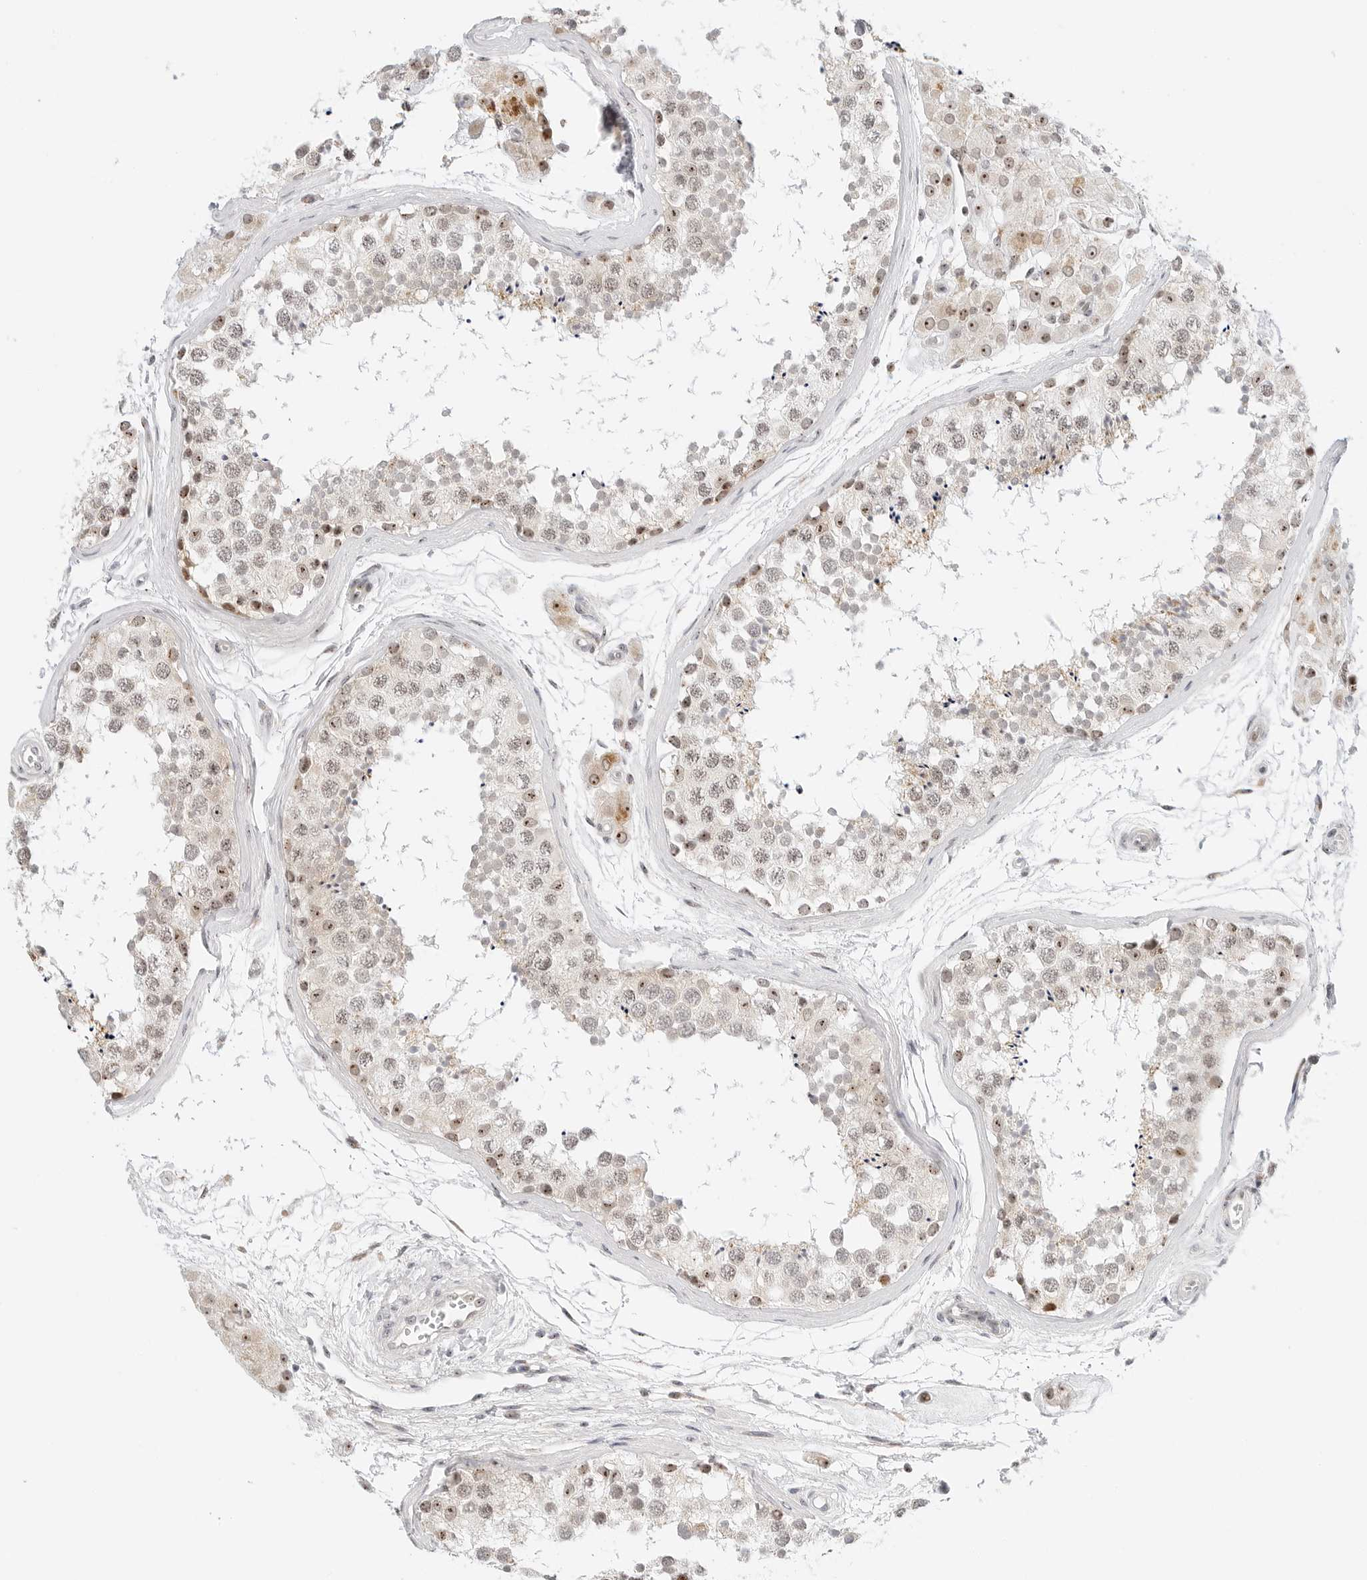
{"staining": {"intensity": "moderate", "quantity": "<25%", "location": "cytoplasmic/membranous,nuclear"}, "tissue": "testis", "cell_type": "Cells in seminiferous ducts", "image_type": "normal", "snomed": [{"axis": "morphology", "description": "Normal tissue, NOS"}, {"axis": "topography", "description": "Testis"}], "caption": "Immunohistochemical staining of normal human testis exhibits <25% levels of moderate cytoplasmic/membranous,nuclear protein positivity in approximately <25% of cells in seminiferous ducts.", "gene": "RIMKLA", "patient": {"sex": "male", "age": 56}}